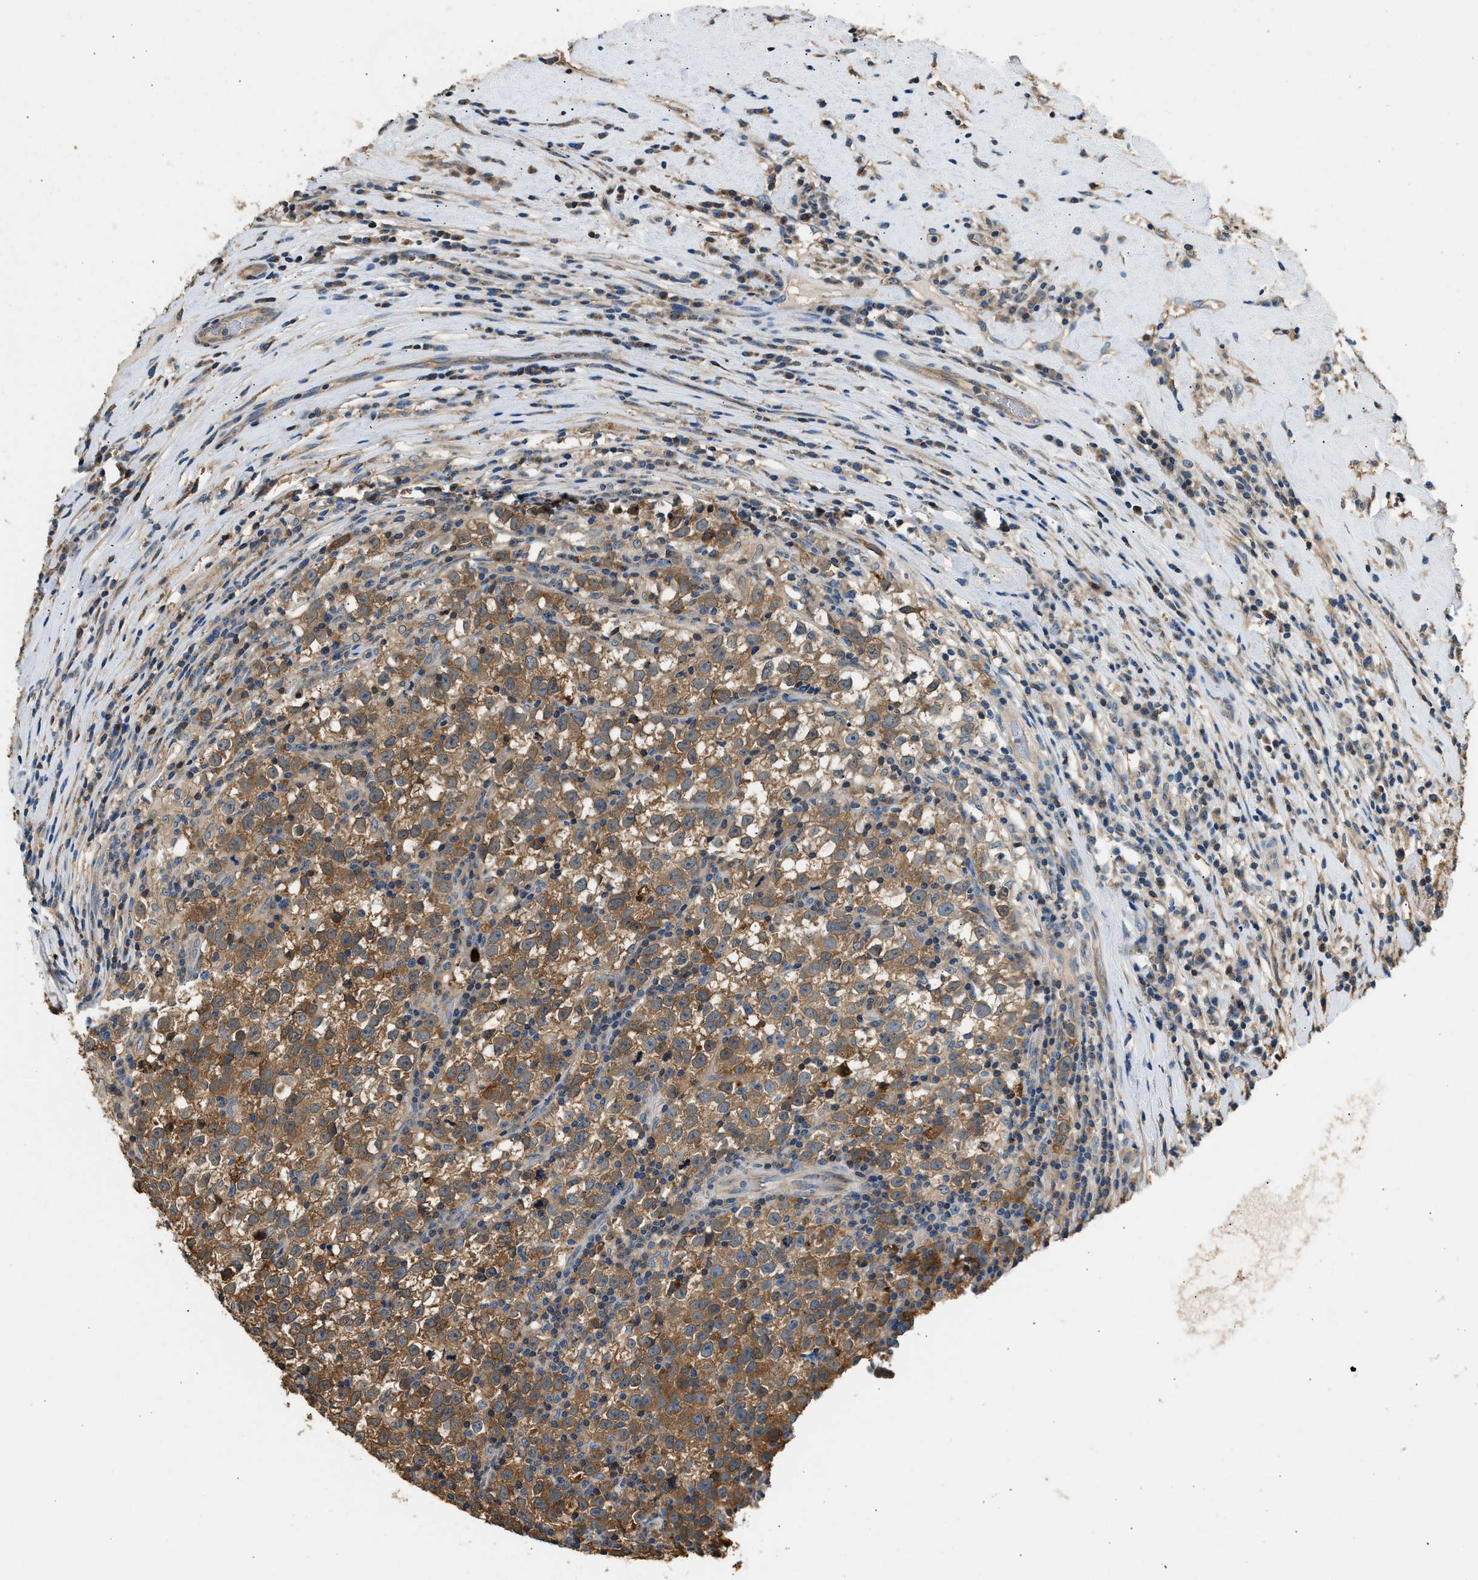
{"staining": {"intensity": "moderate", "quantity": ">75%", "location": "cytoplasmic/membranous"}, "tissue": "testis cancer", "cell_type": "Tumor cells", "image_type": "cancer", "snomed": [{"axis": "morphology", "description": "Normal tissue, NOS"}, {"axis": "morphology", "description": "Seminoma, NOS"}, {"axis": "topography", "description": "Testis"}], "caption": "Moderate cytoplasmic/membranous expression is appreciated in approximately >75% of tumor cells in testis cancer (seminoma).", "gene": "ANXA3", "patient": {"sex": "male", "age": 43}}